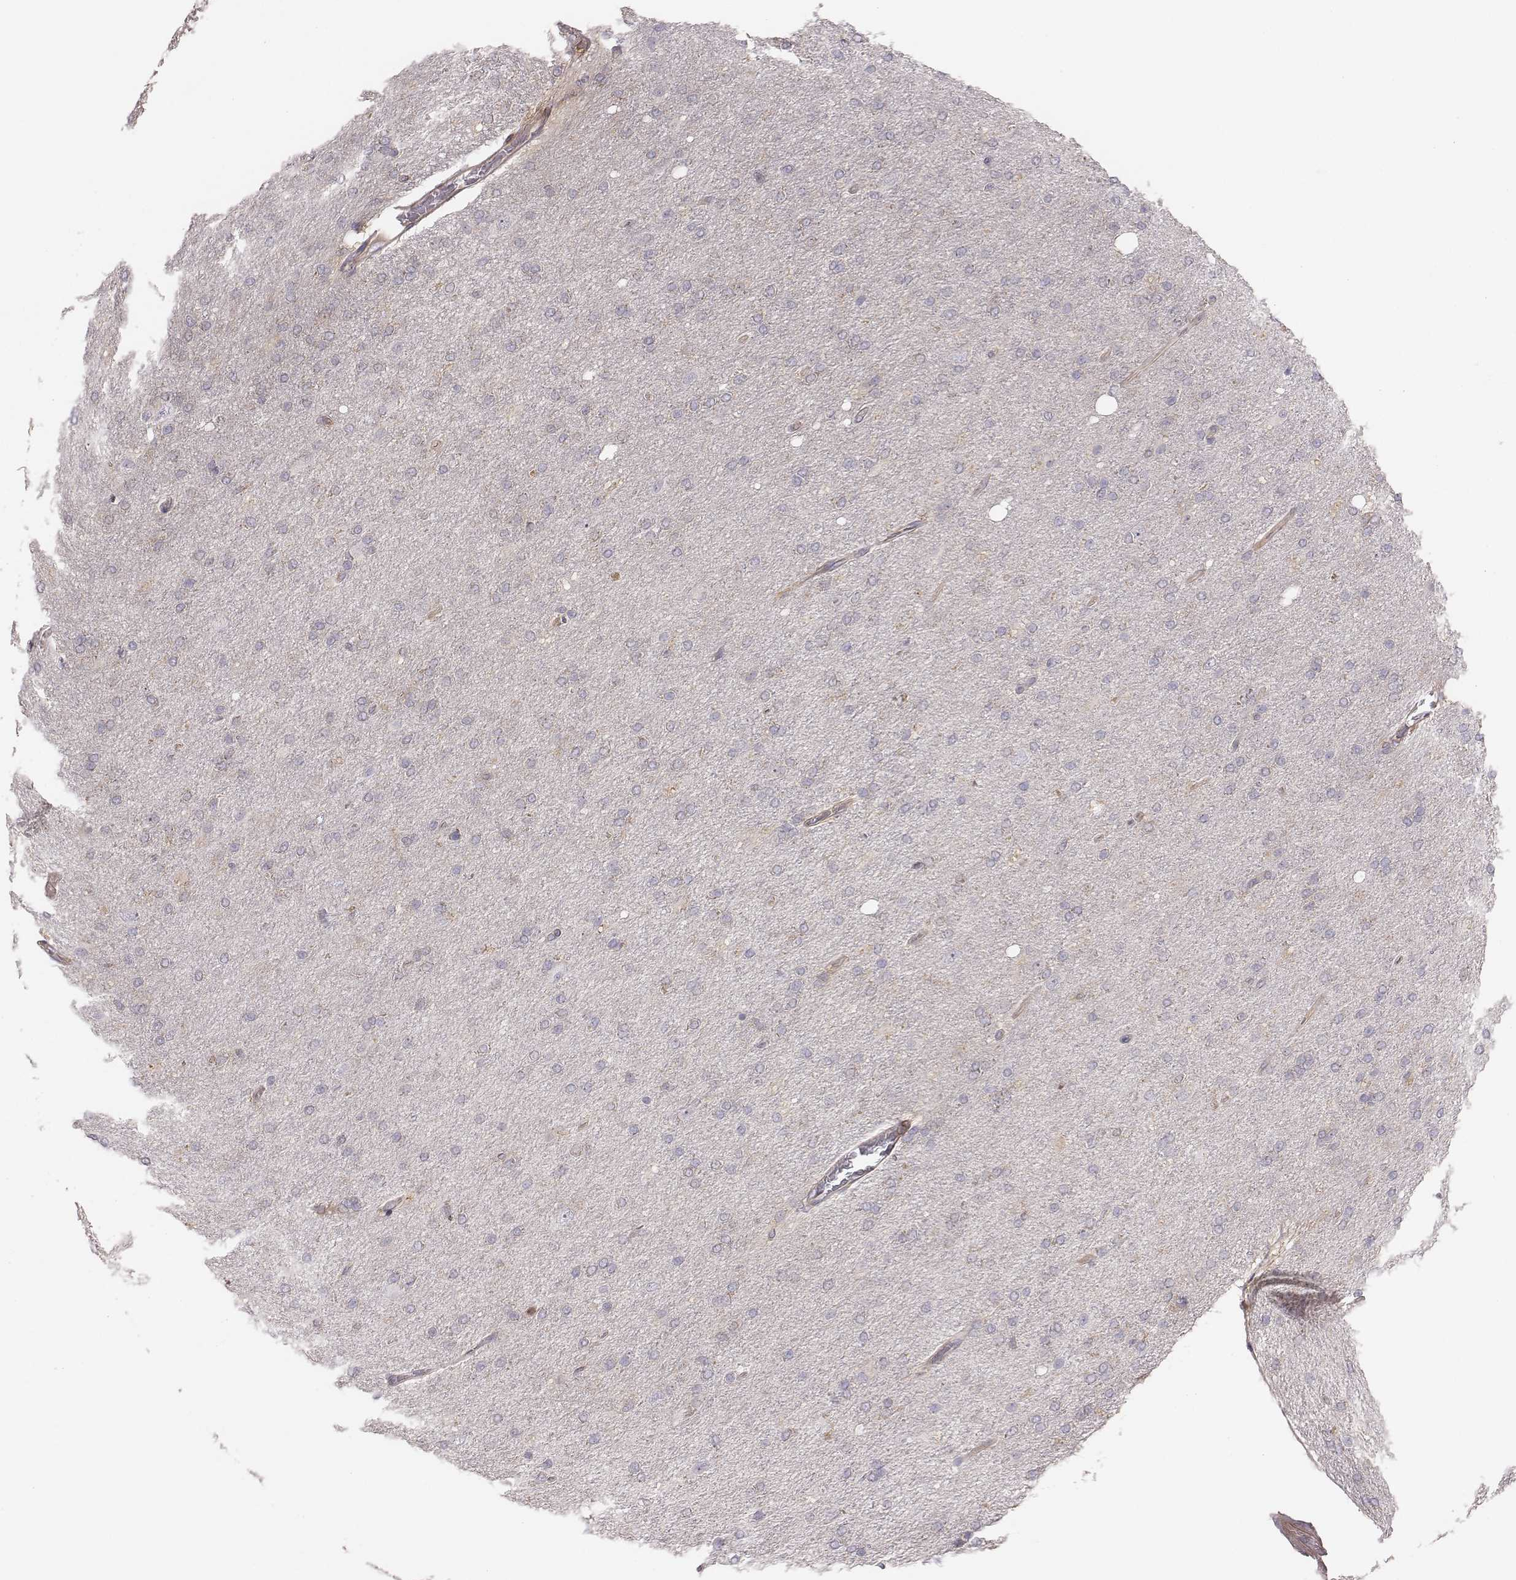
{"staining": {"intensity": "negative", "quantity": "none", "location": "none"}, "tissue": "glioma", "cell_type": "Tumor cells", "image_type": "cancer", "snomed": [{"axis": "morphology", "description": "Glioma, malignant, High grade"}, {"axis": "topography", "description": "Cerebral cortex"}], "caption": "High magnification brightfield microscopy of glioma stained with DAB (3,3'-diaminobenzidine) (brown) and counterstained with hematoxylin (blue): tumor cells show no significant expression.", "gene": "CAD", "patient": {"sex": "male", "age": 70}}